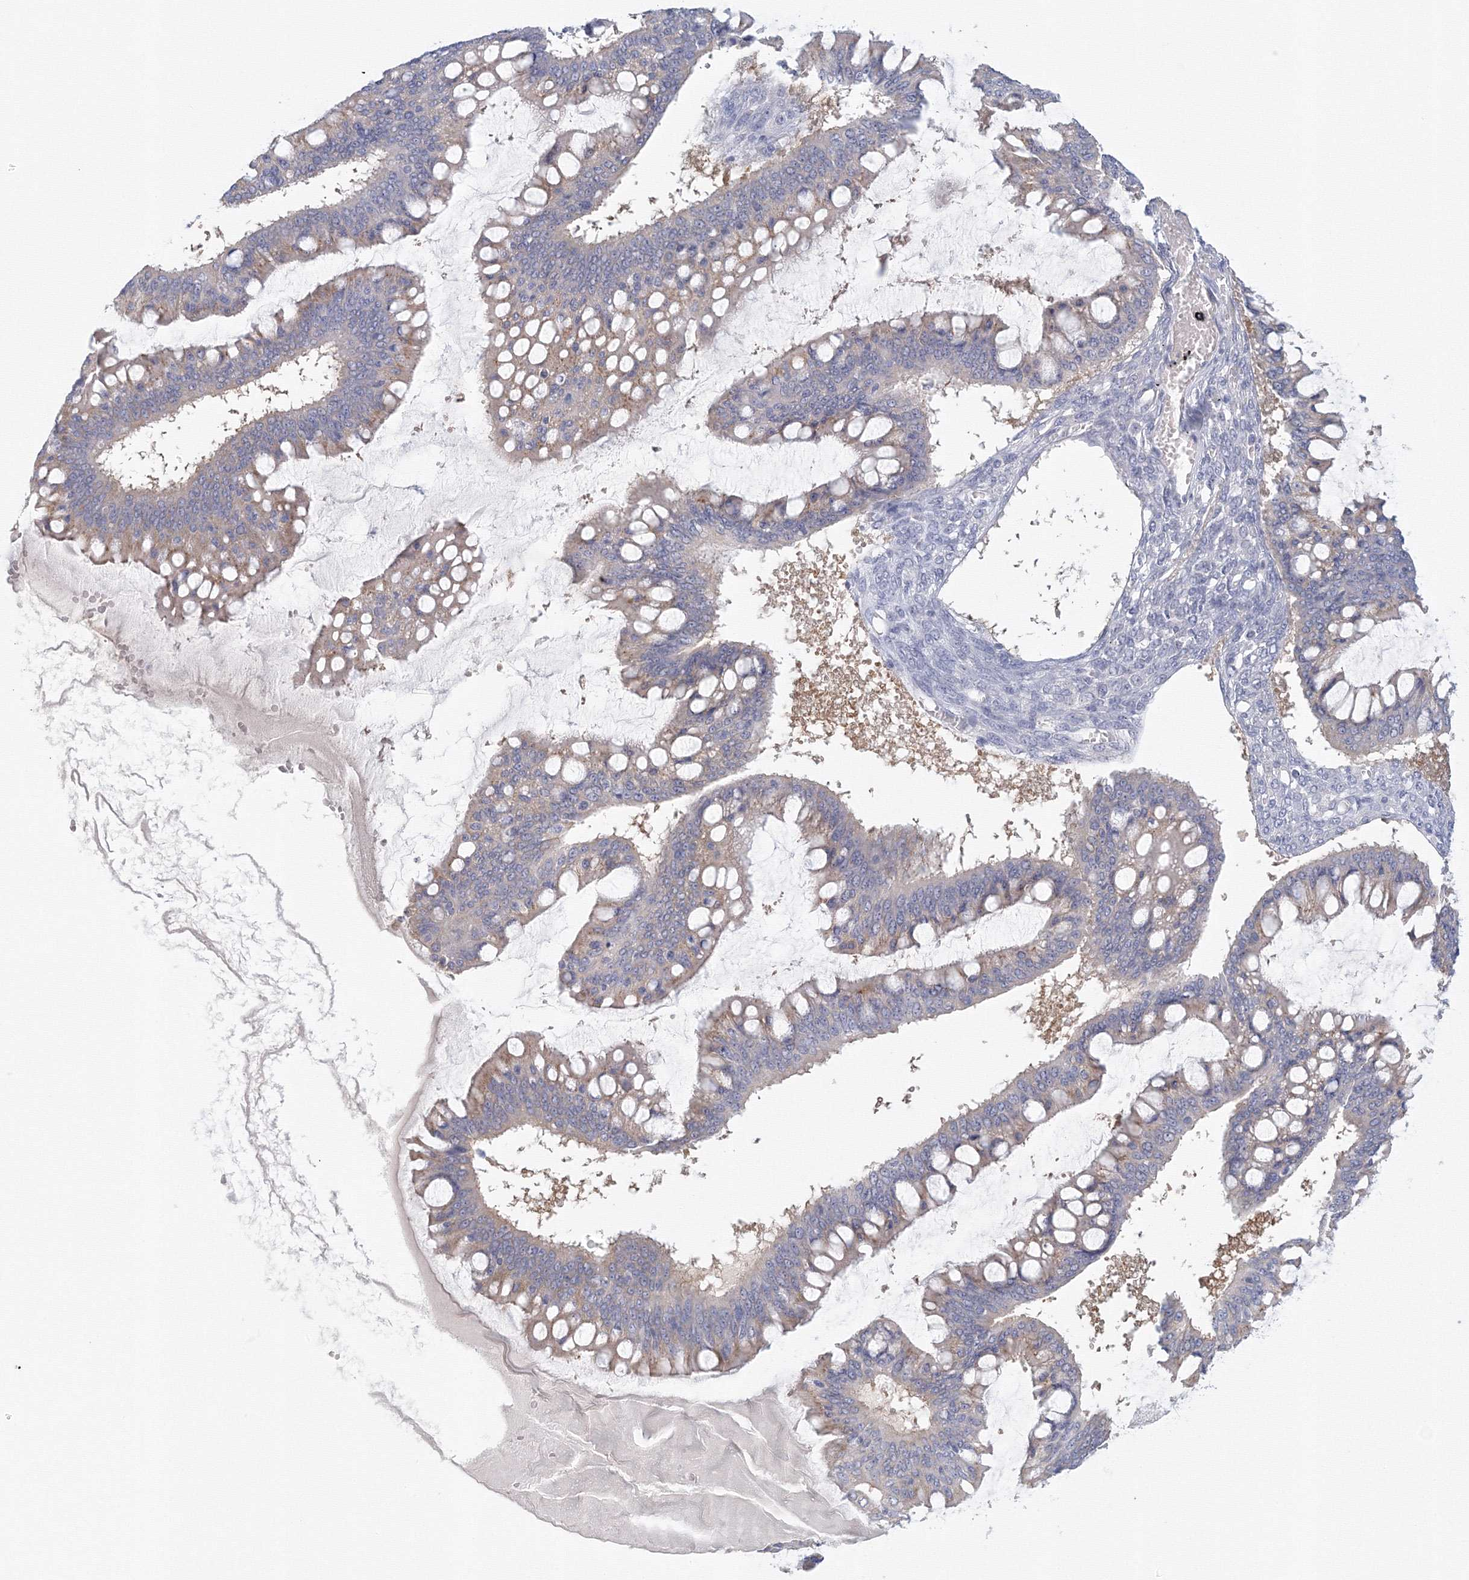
{"staining": {"intensity": "weak", "quantity": "<25%", "location": "cytoplasmic/membranous"}, "tissue": "ovarian cancer", "cell_type": "Tumor cells", "image_type": "cancer", "snomed": [{"axis": "morphology", "description": "Cystadenocarcinoma, mucinous, NOS"}, {"axis": "topography", "description": "Ovary"}], "caption": "Mucinous cystadenocarcinoma (ovarian) stained for a protein using IHC shows no staining tumor cells.", "gene": "TACC2", "patient": {"sex": "female", "age": 73}}